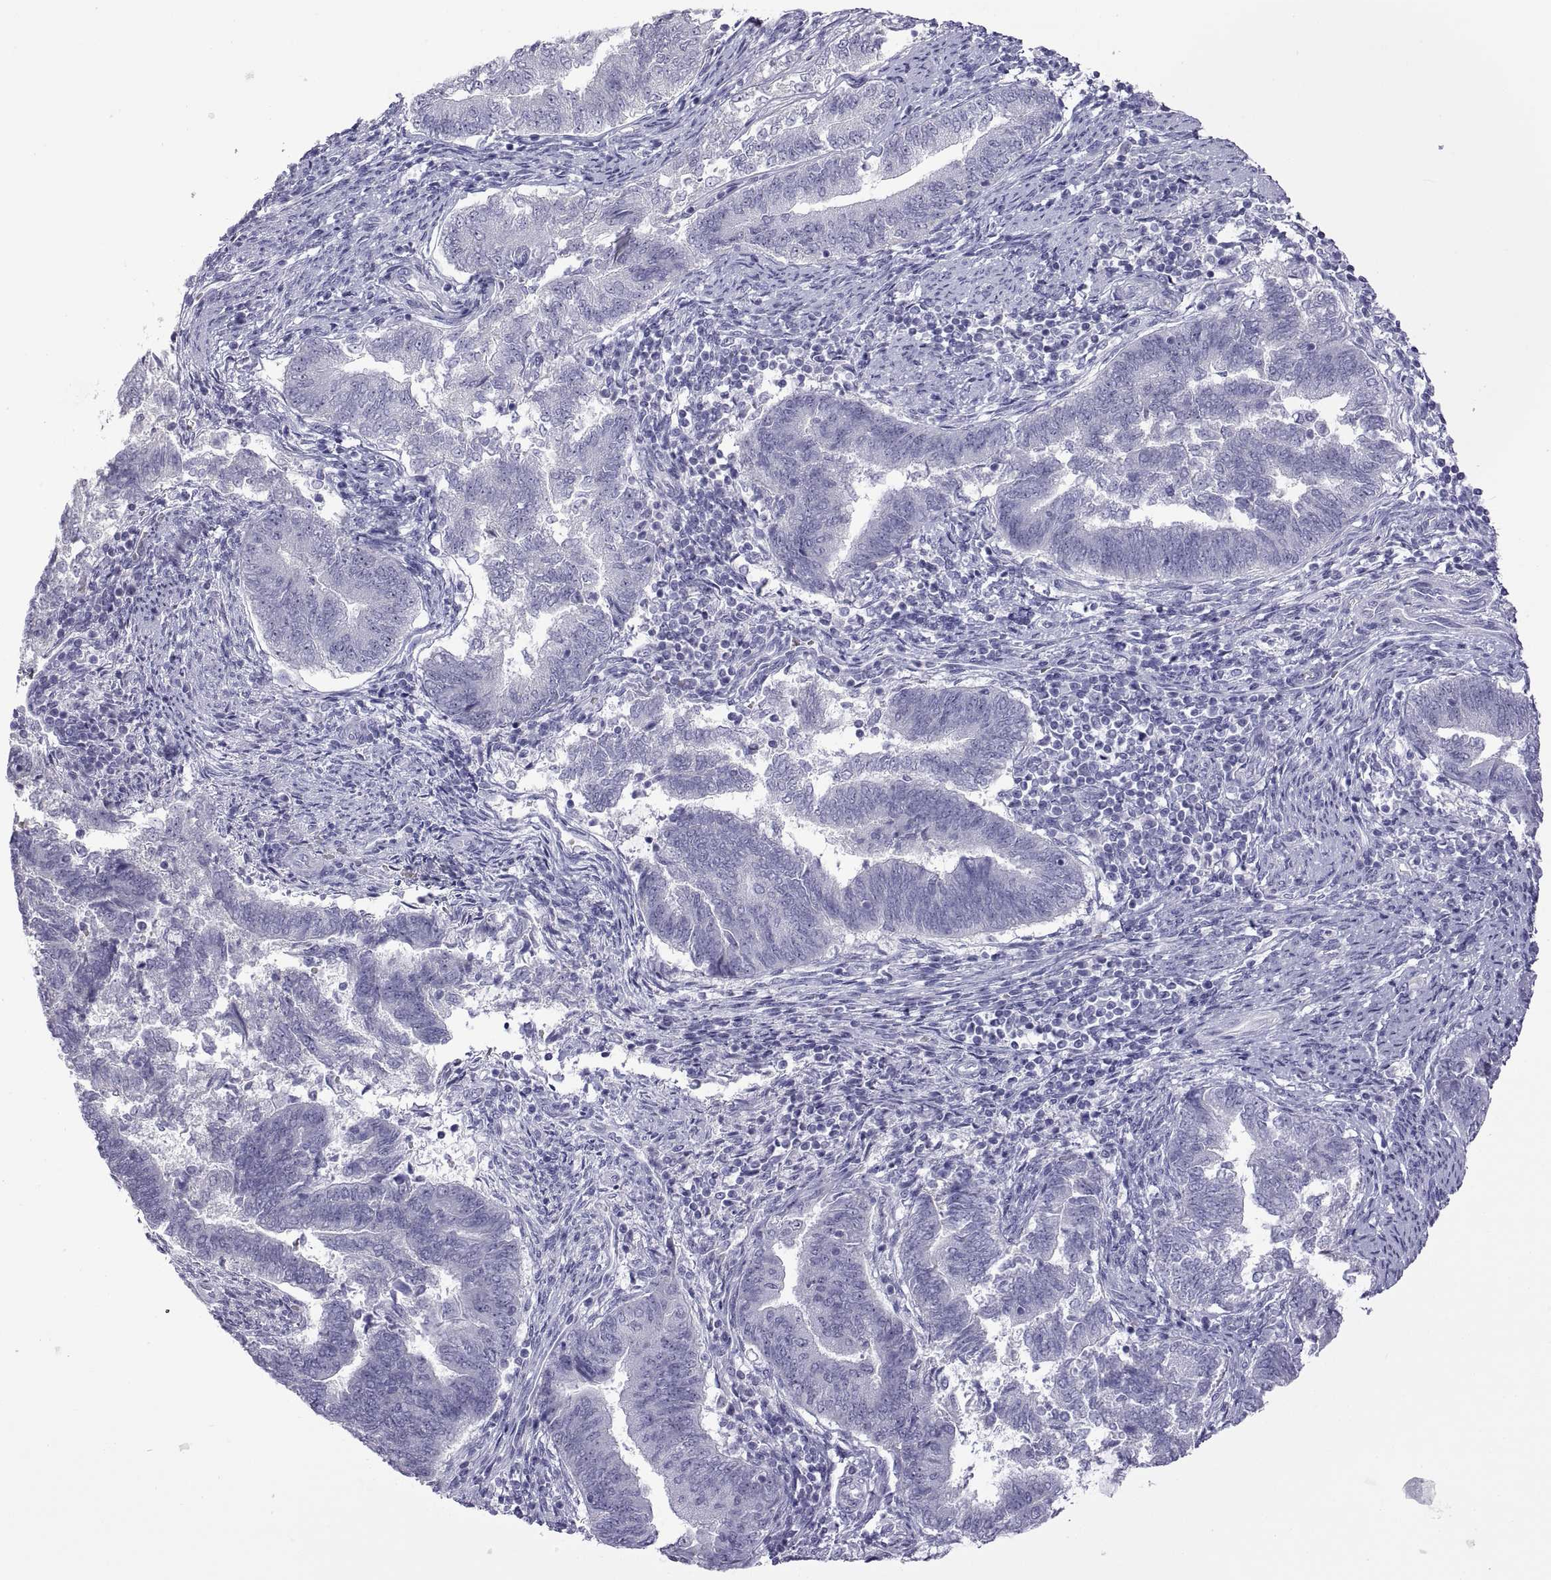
{"staining": {"intensity": "negative", "quantity": "none", "location": "none"}, "tissue": "endometrial cancer", "cell_type": "Tumor cells", "image_type": "cancer", "snomed": [{"axis": "morphology", "description": "Adenocarcinoma, NOS"}, {"axis": "topography", "description": "Endometrium"}], "caption": "The IHC micrograph has no significant staining in tumor cells of endometrial adenocarcinoma tissue.", "gene": "VSX2", "patient": {"sex": "female", "age": 65}}